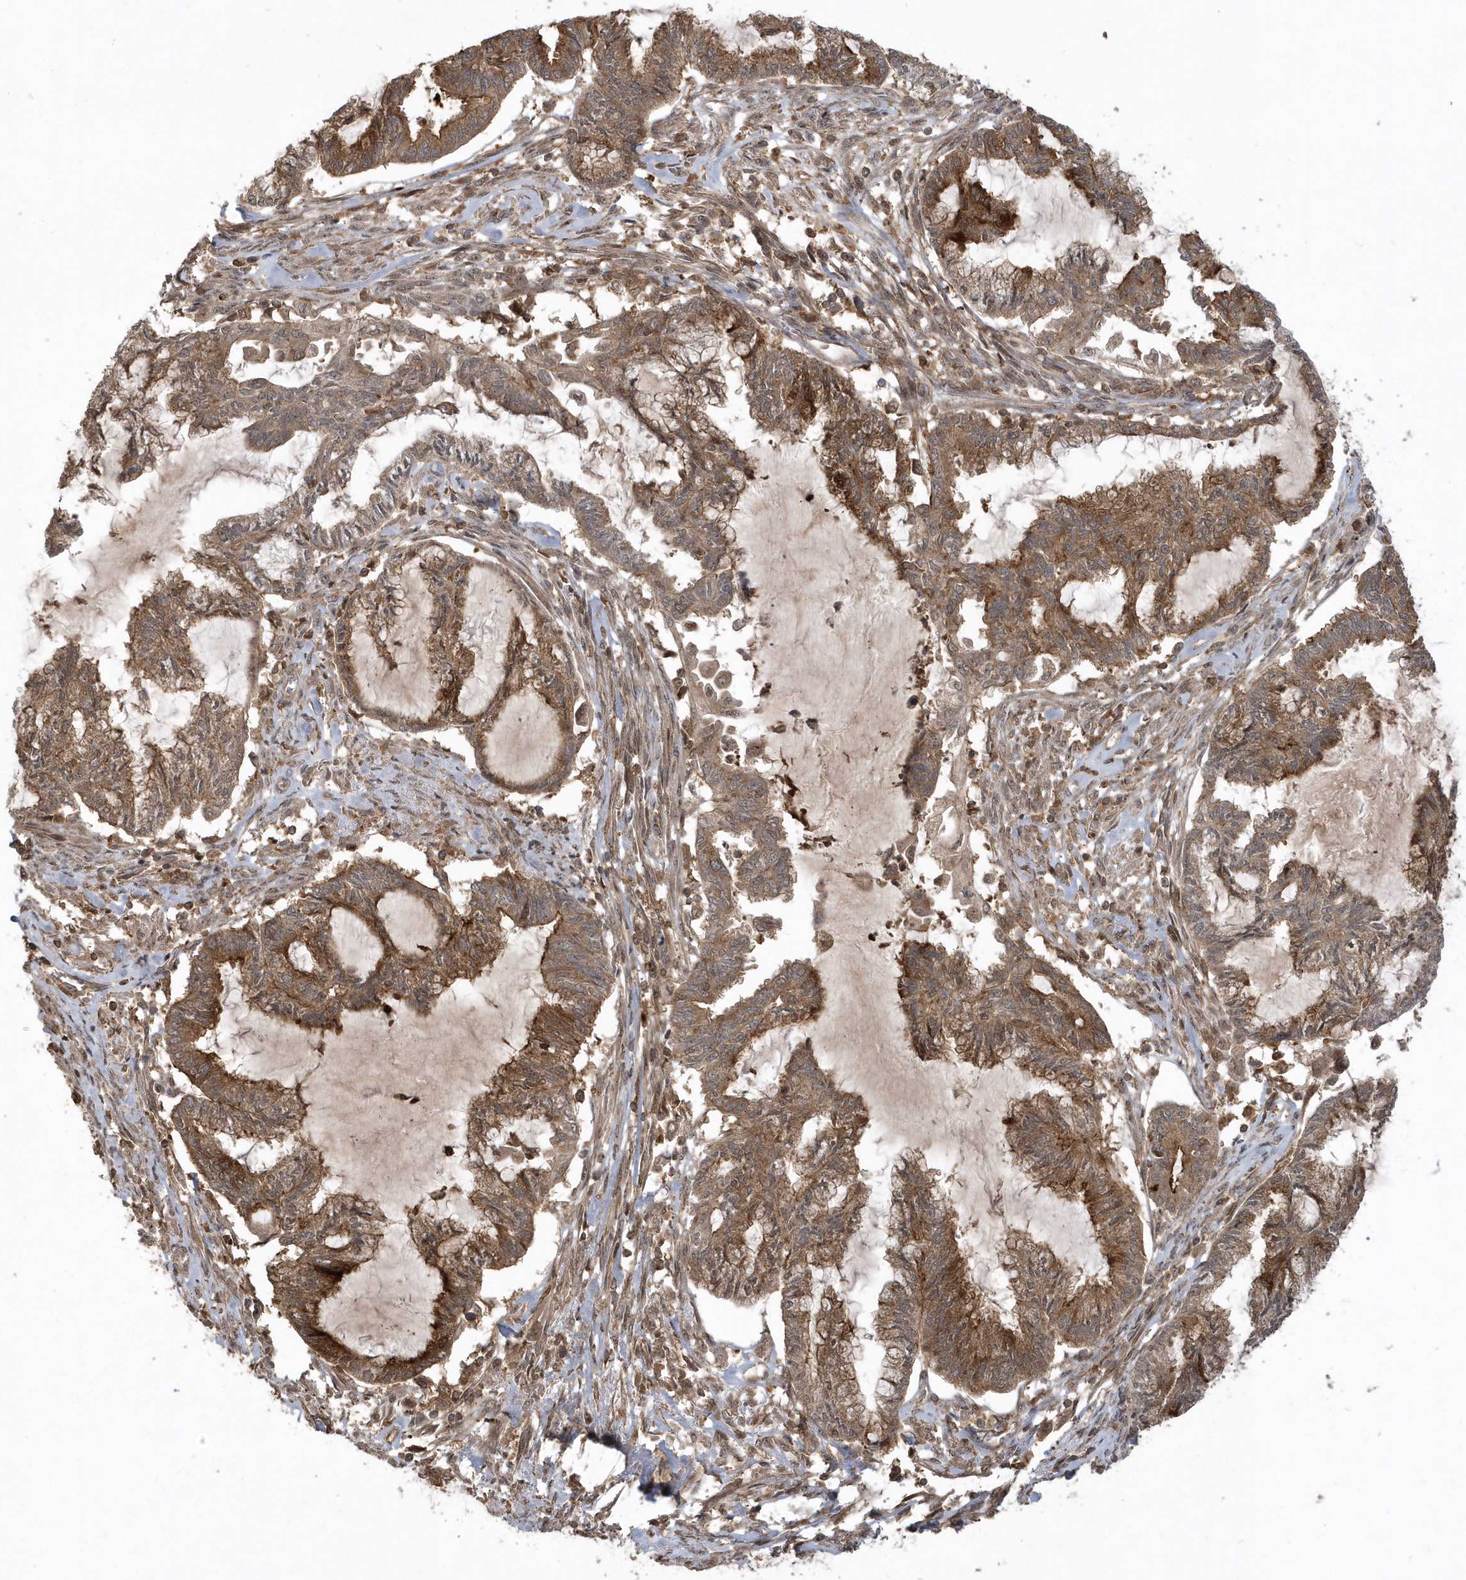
{"staining": {"intensity": "moderate", "quantity": ">75%", "location": "cytoplasmic/membranous"}, "tissue": "endometrial cancer", "cell_type": "Tumor cells", "image_type": "cancer", "snomed": [{"axis": "morphology", "description": "Adenocarcinoma, NOS"}, {"axis": "topography", "description": "Endometrium"}], "caption": "Immunohistochemistry (IHC) micrograph of human endometrial cancer (adenocarcinoma) stained for a protein (brown), which demonstrates medium levels of moderate cytoplasmic/membranous staining in about >75% of tumor cells.", "gene": "LACC1", "patient": {"sex": "female", "age": 86}}